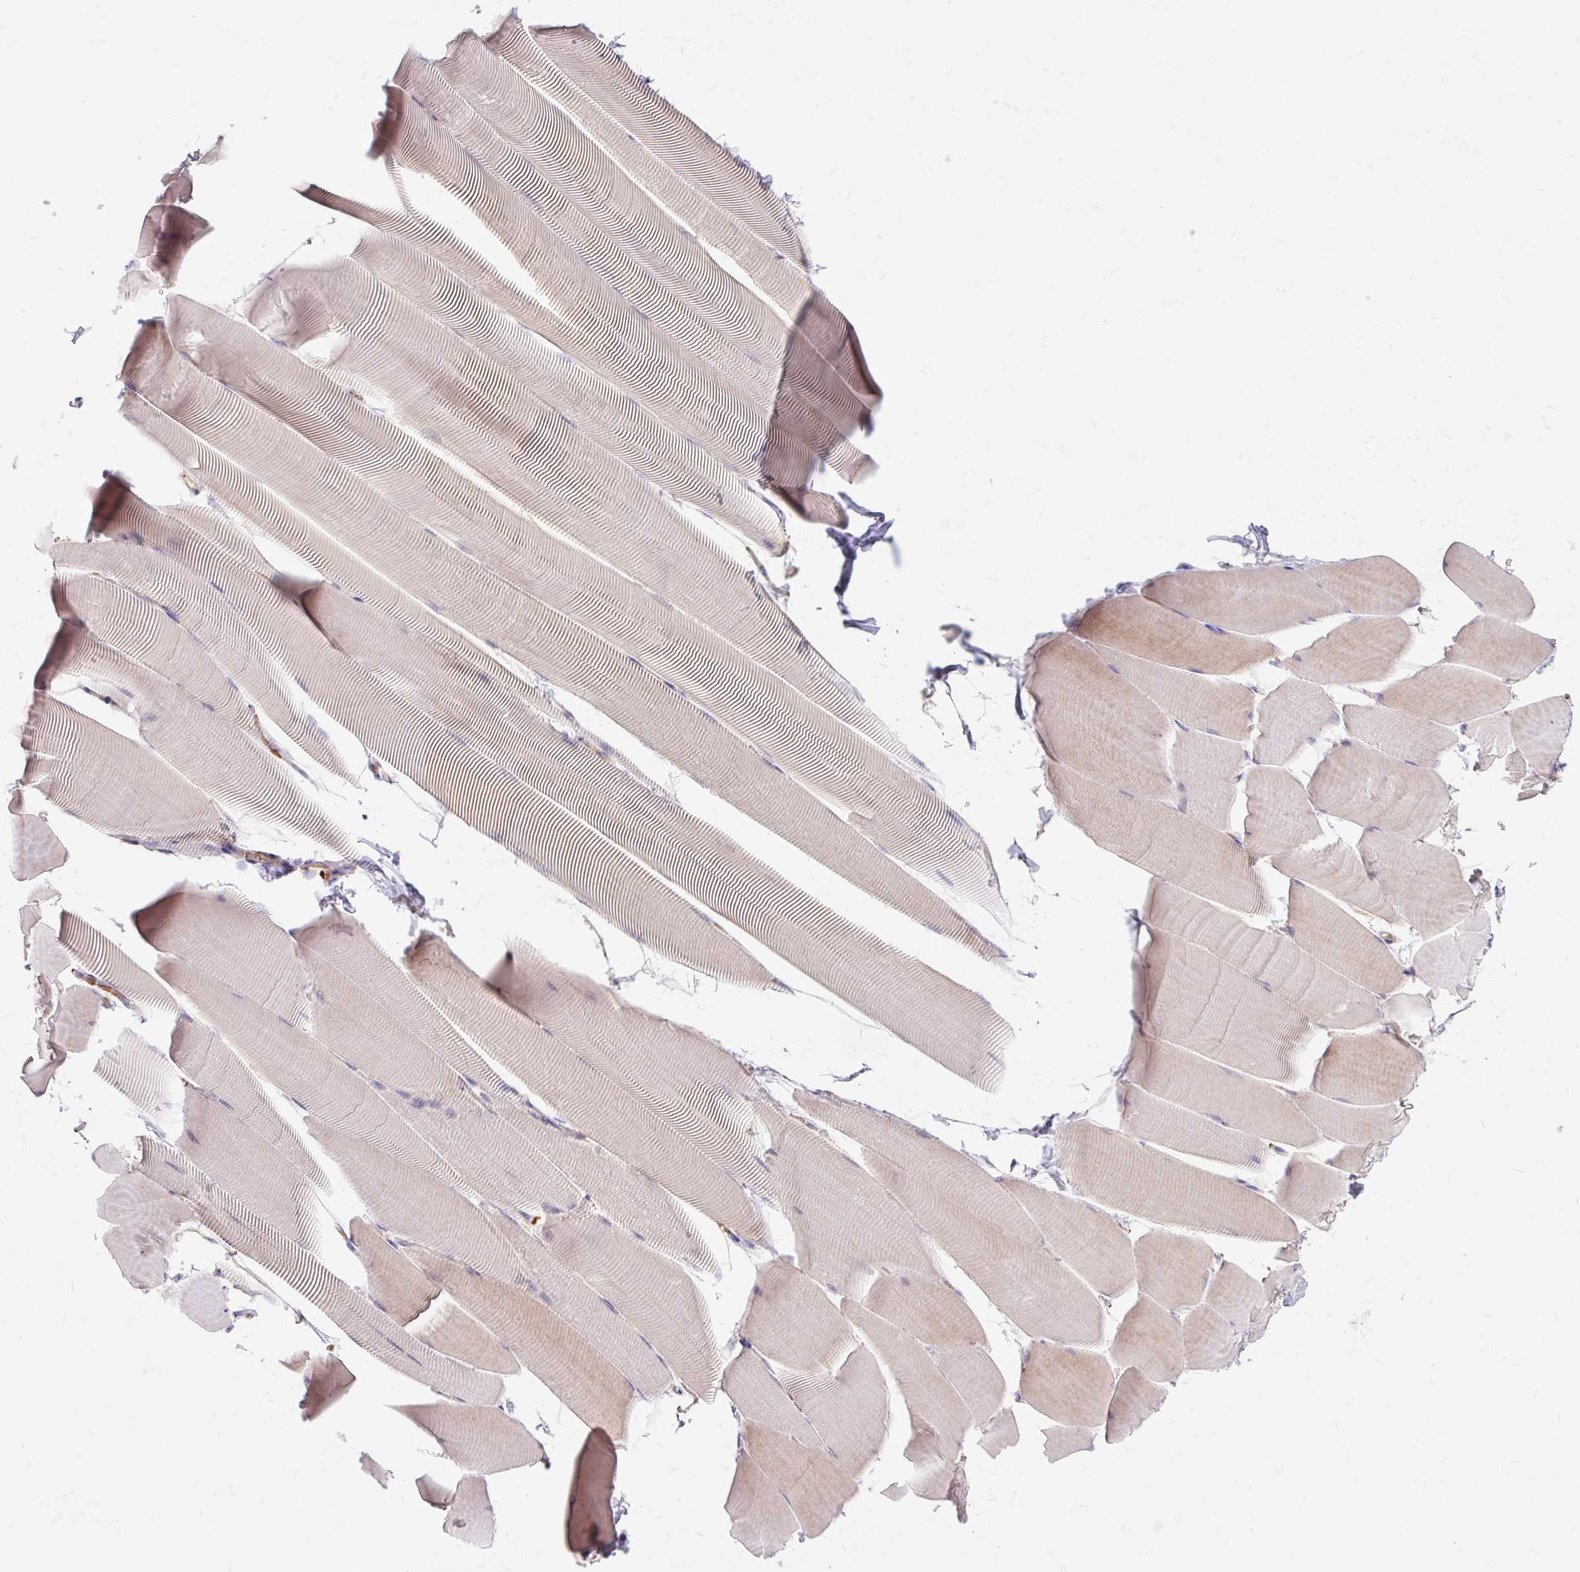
{"staining": {"intensity": "weak", "quantity": "25%-75%", "location": "cytoplasmic/membranous"}, "tissue": "skeletal muscle", "cell_type": "Myocytes", "image_type": "normal", "snomed": [{"axis": "morphology", "description": "Normal tissue, NOS"}, {"axis": "topography", "description": "Skeletal muscle"}], "caption": "DAB (3,3'-diaminobenzidine) immunohistochemical staining of unremarkable human skeletal muscle demonstrates weak cytoplasmic/membranous protein staining in about 25%-75% of myocytes. (DAB (3,3'-diaminobenzidine) IHC with brightfield microscopy, high magnification).", "gene": "USHBP1", "patient": {"sex": "male", "age": 25}}